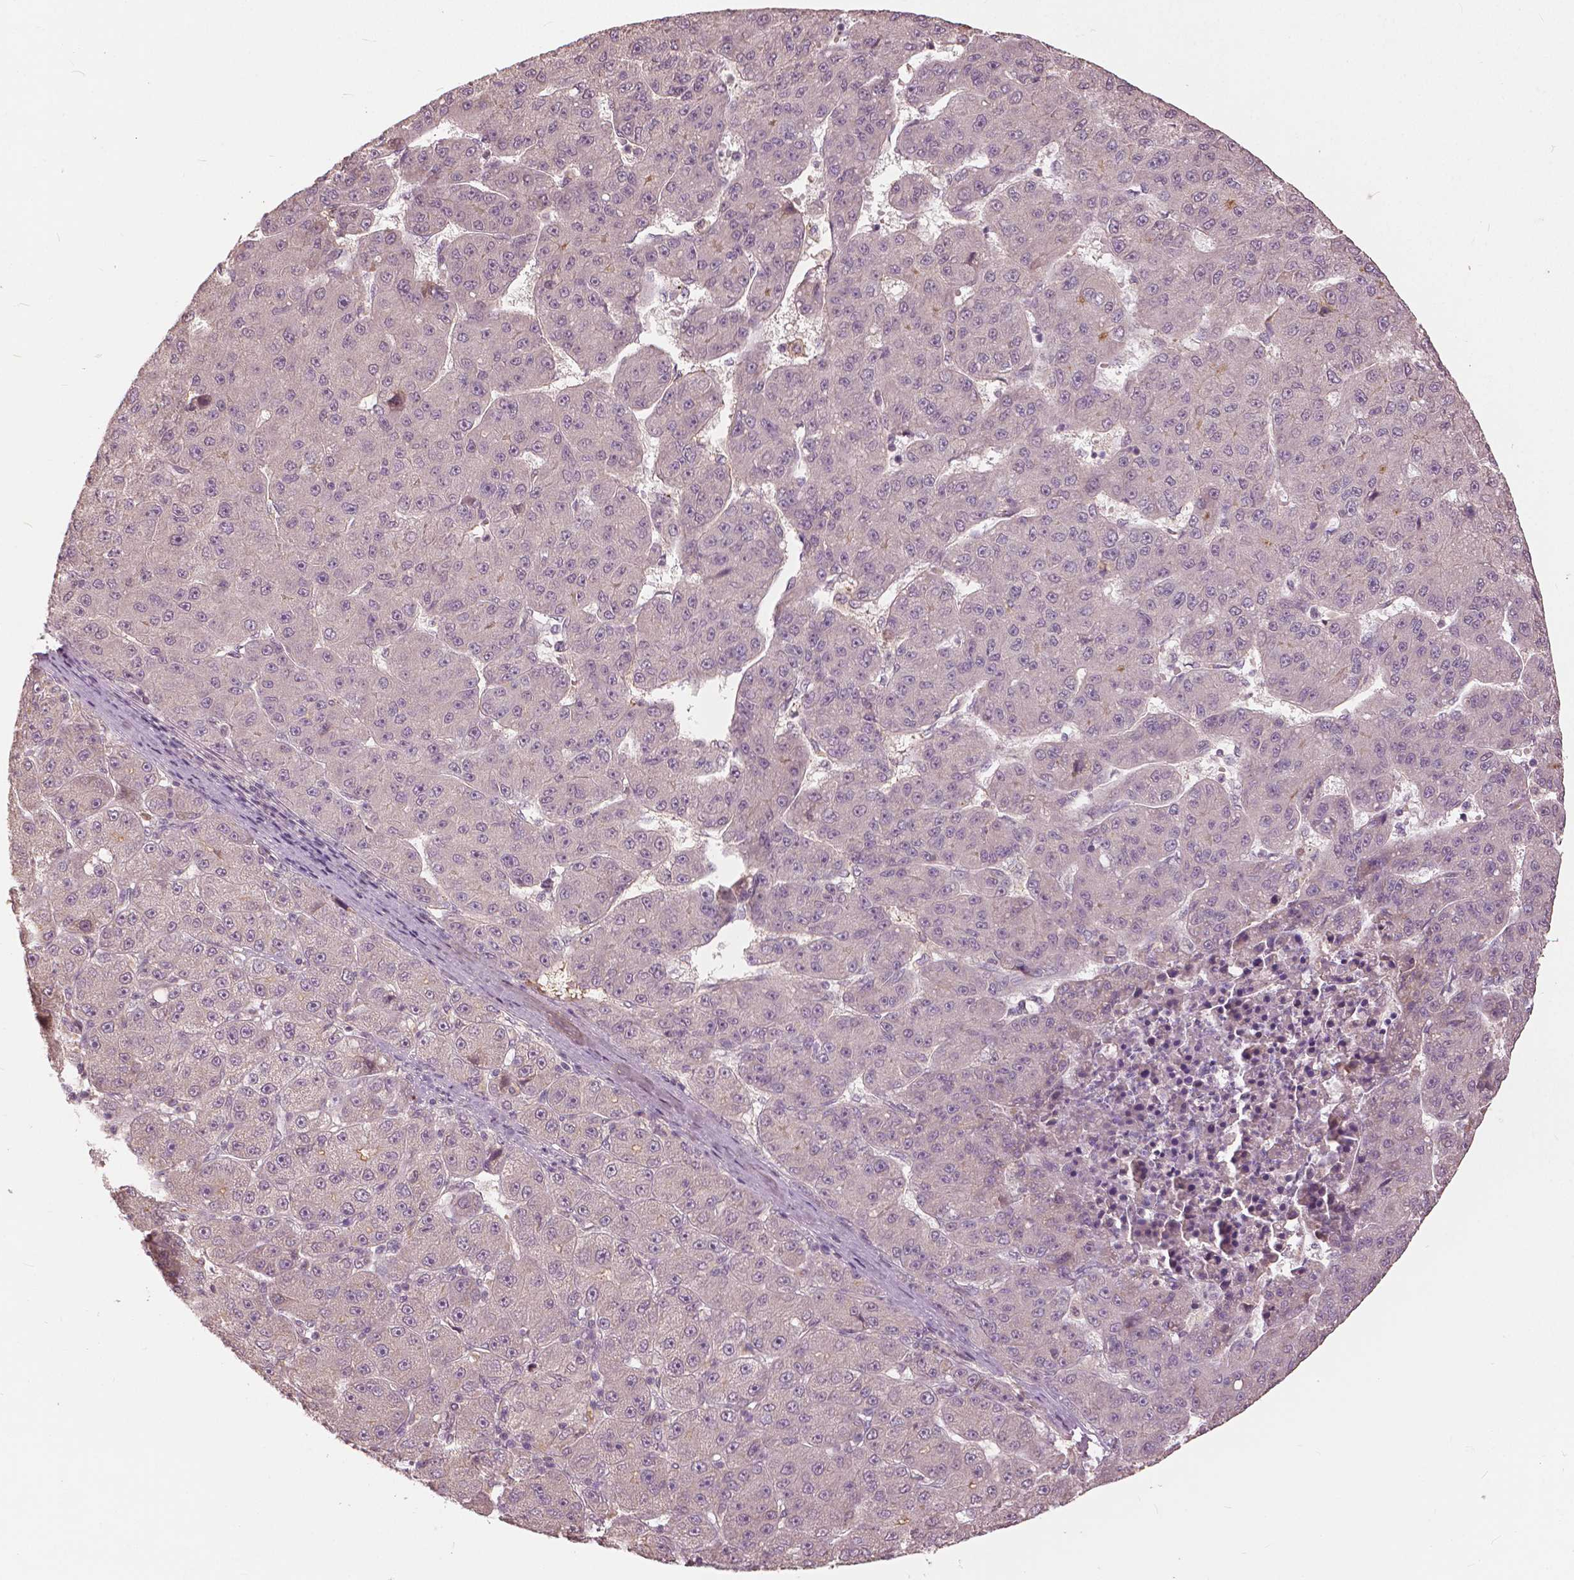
{"staining": {"intensity": "negative", "quantity": "none", "location": "none"}, "tissue": "liver cancer", "cell_type": "Tumor cells", "image_type": "cancer", "snomed": [{"axis": "morphology", "description": "Carcinoma, Hepatocellular, NOS"}, {"axis": "topography", "description": "Liver"}], "caption": "Immunohistochemistry (IHC) histopathology image of neoplastic tissue: human liver cancer (hepatocellular carcinoma) stained with DAB (3,3'-diaminobenzidine) exhibits no significant protein expression in tumor cells.", "gene": "ANGPTL4", "patient": {"sex": "male", "age": 67}}